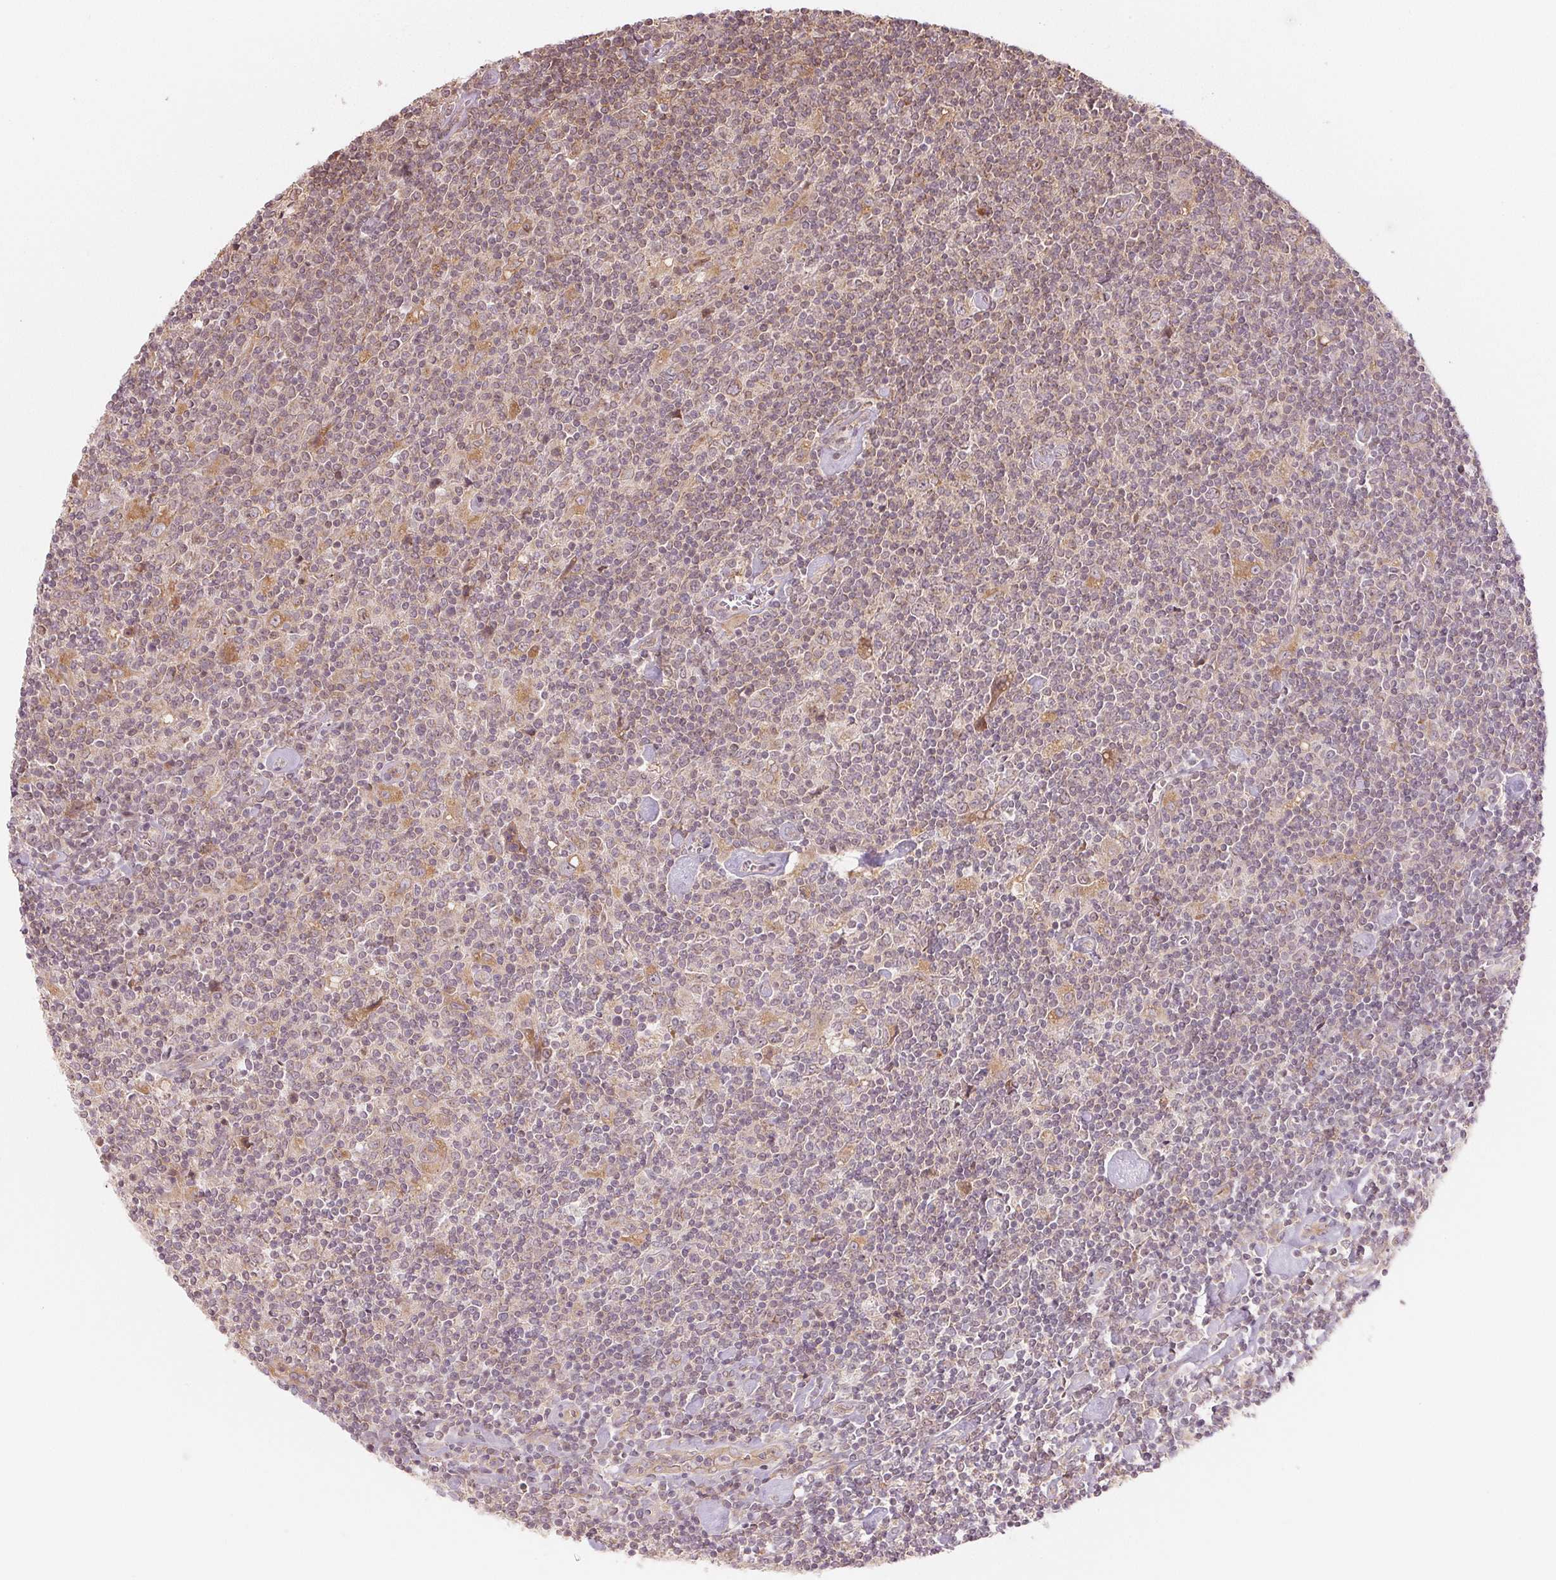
{"staining": {"intensity": "weak", "quantity": ">75%", "location": "cytoplasmic/membranous"}, "tissue": "lymphoma", "cell_type": "Tumor cells", "image_type": "cancer", "snomed": [{"axis": "morphology", "description": "Hodgkin's disease, NOS"}, {"axis": "topography", "description": "Lymph node"}], "caption": "Immunohistochemical staining of lymphoma demonstrates low levels of weak cytoplasmic/membranous protein positivity in about >75% of tumor cells.", "gene": "WDR54", "patient": {"sex": "male", "age": 40}}